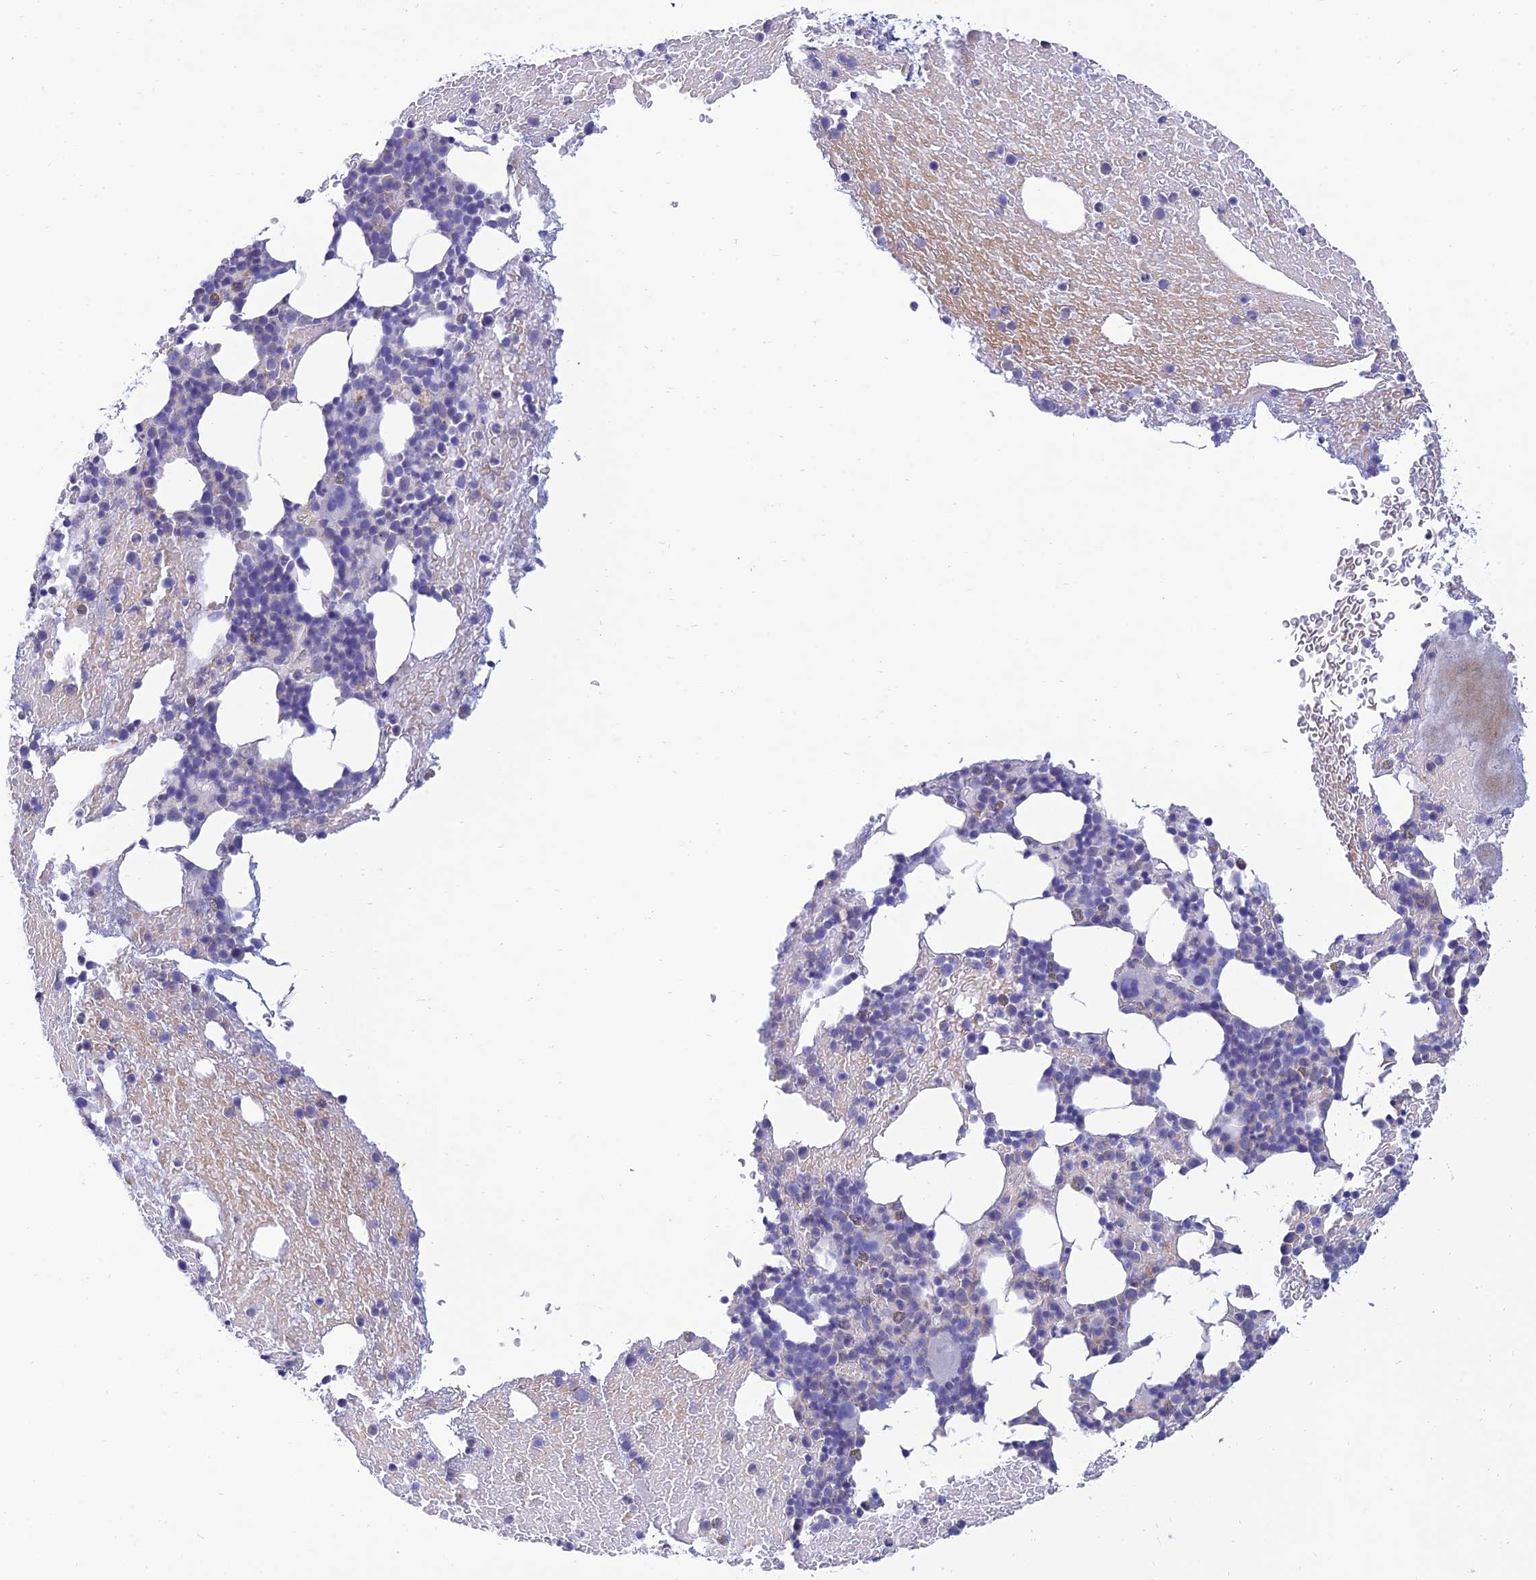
{"staining": {"intensity": "moderate", "quantity": "<25%", "location": "cytoplasmic/membranous"}, "tissue": "bone marrow", "cell_type": "Hematopoietic cells", "image_type": "normal", "snomed": [{"axis": "morphology", "description": "Normal tissue, NOS"}, {"axis": "topography", "description": "Bone marrow"}], "caption": "Protein staining by immunohistochemistry exhibits moderate cytoplasmic/membranous expression in approximately <25% of hematopoietic cells in unremarkable bone marrow. Nuclei are stained in blue.", "gene": "MAL2", "patient": {"sex": "male", "age": 57}}